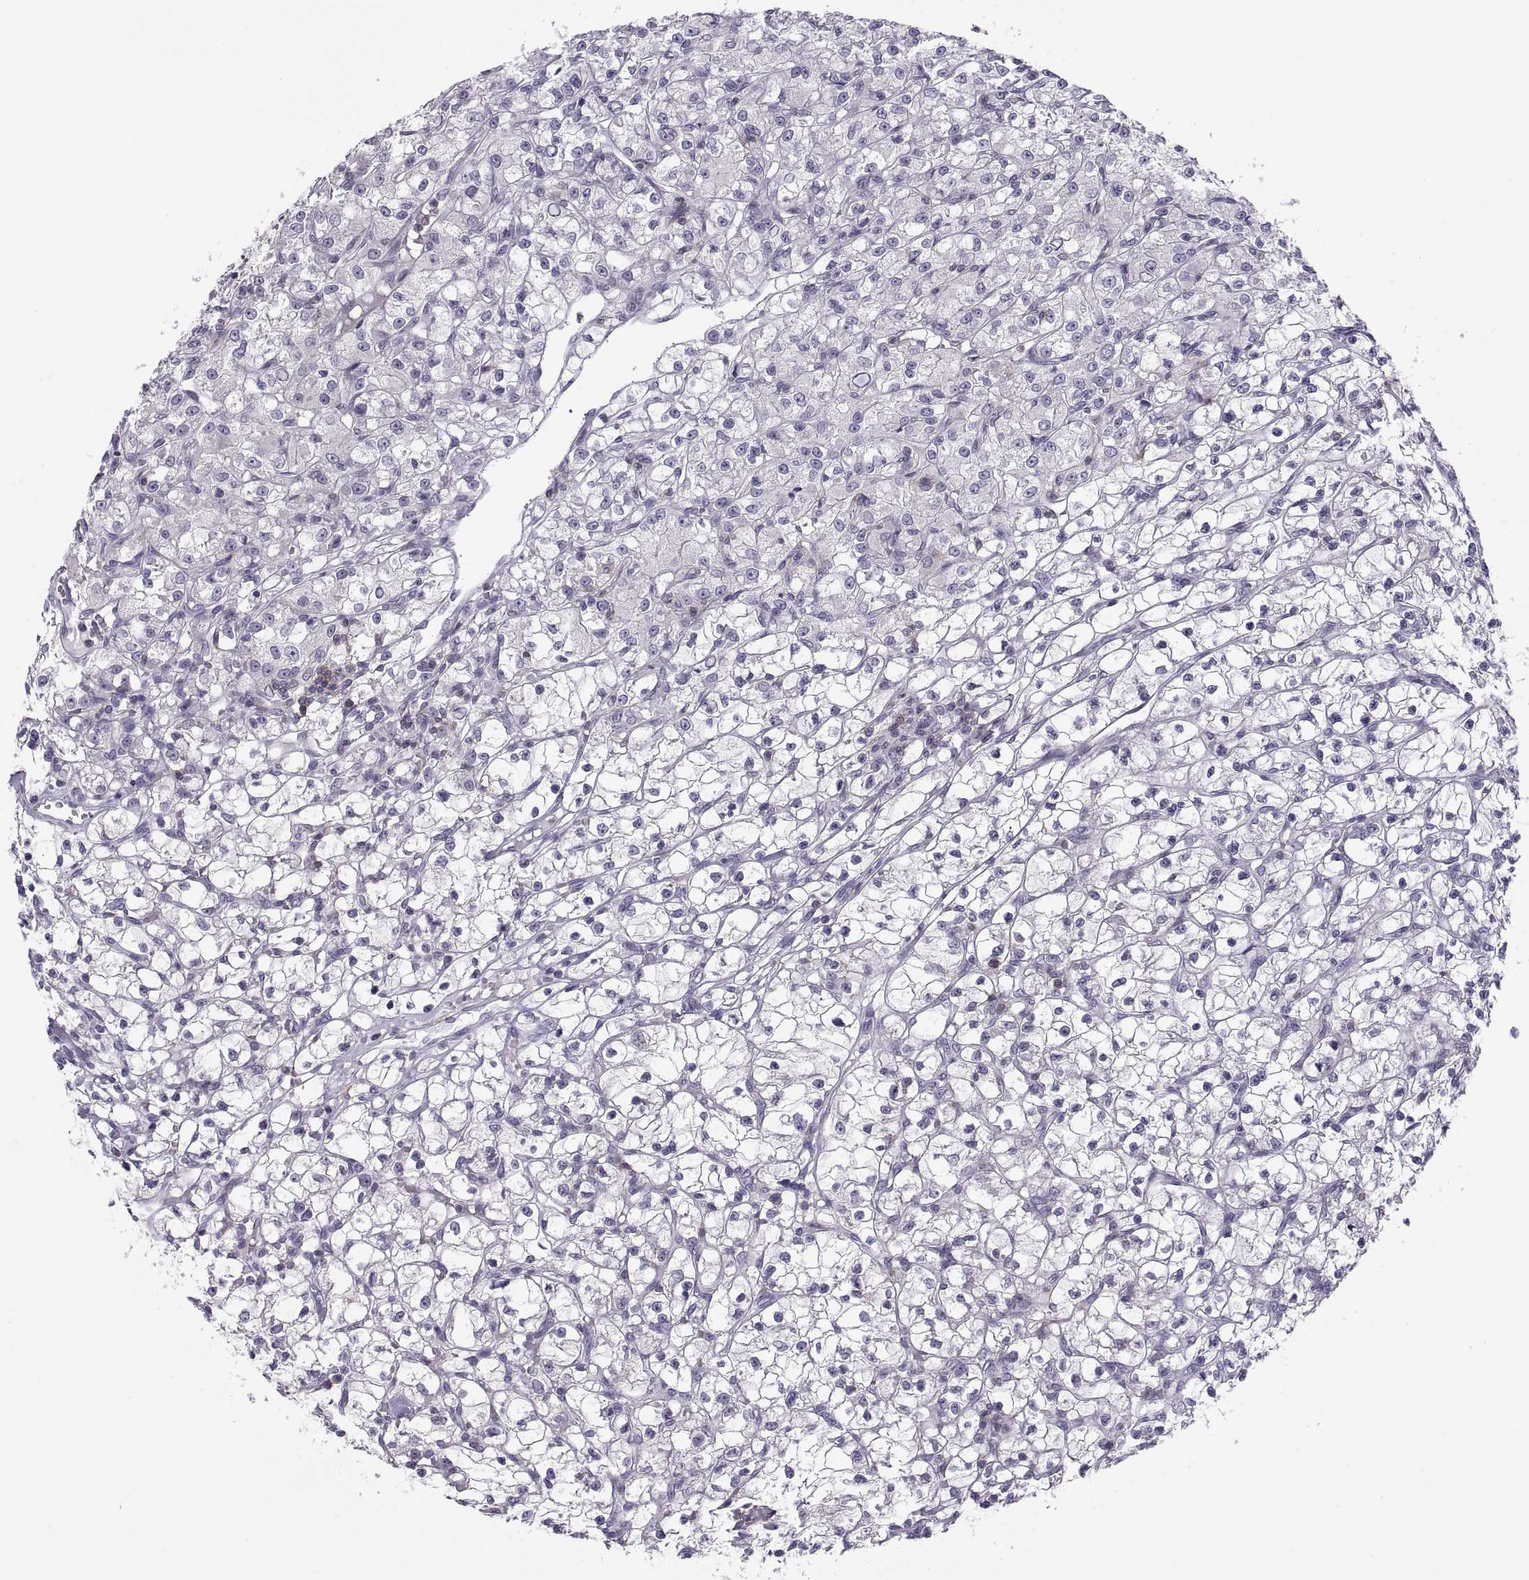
{"staining": {"intensity": "negative", "quantity": "none", "location": "none"}, "tissue": "renal cancer", "cell_type": "Tumor cells", "image_type": "cancer", "snomed": [{"axis": "morphology", "description": "Adenocarcinoma, NOS"}, {"axis": "topography", "description": "Kidney"}], "caption": "A photomicrograph of human renal cancer is negative for staining in tumor cells.", "gene": "TTC21A", "patient": {"sex": "female", "age": 59}}